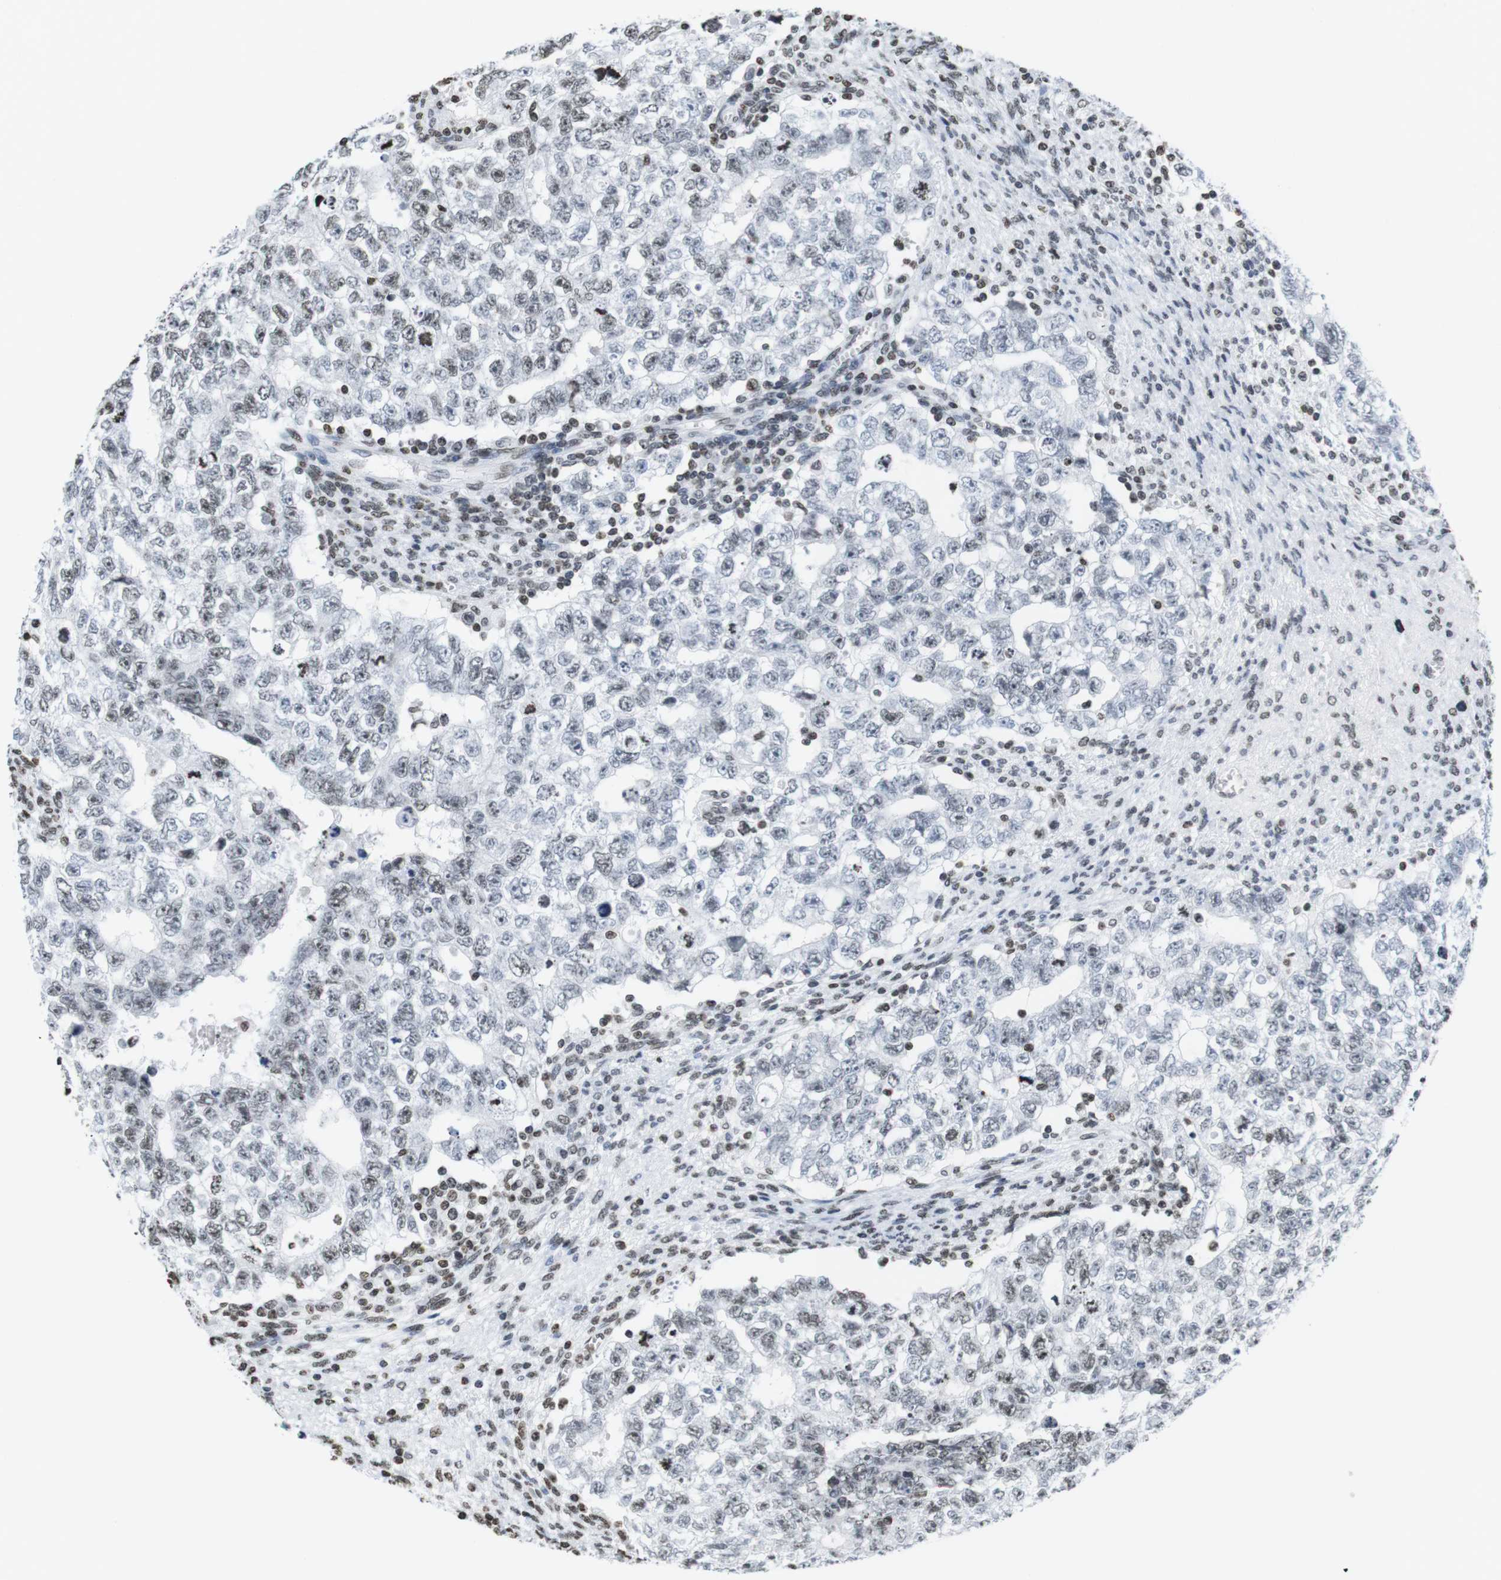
{"staining": {"intensity": "weak", "quantity": "<25%", "location": "nuclear"}, "tissue": "testis cancer", "cell_type": "Tumor cells", "image_type": "cancer", "snomed": [{"axis": "morphology", "description": "Seminoma, NOS"}, {"axis": "morphology", "description": "Carcinoma, Embryonal, NOS"}, {"axis": "topography", "description": "Testis"}], "caption": "Photomicrograph shows no significant protein positivity in tumor cells of embryonal carcinoma (testis).", "gene": "BSX", "patient": {"sex": "male", "age": 38}}